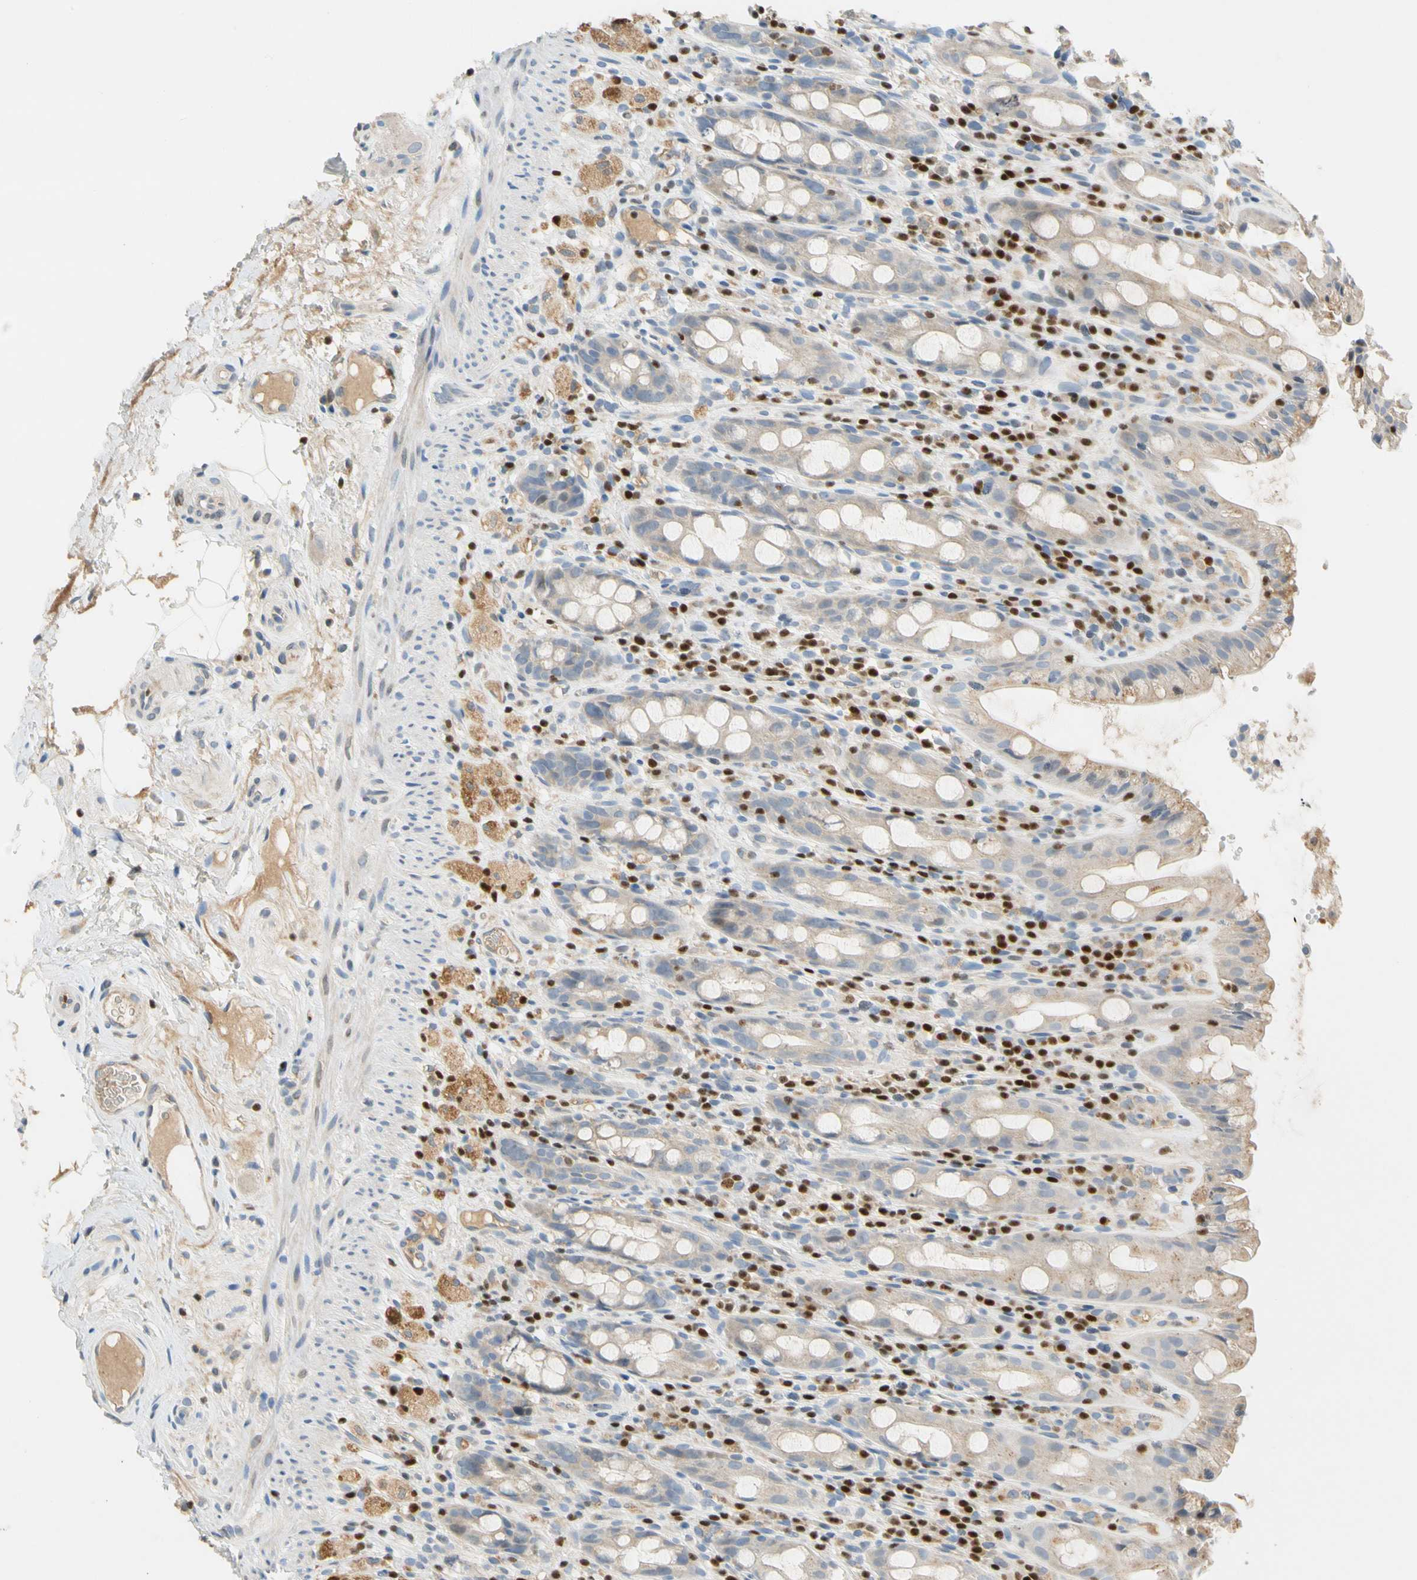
{"staining": {"intensity": "weak", "quantity": "25%-75%", "location": "cytoplasmic/membranous"}, "tissue": "rectum", "cell_type": "Glandular cells", "image_type": "normal", "snomed": [{"axis": "morphology", "description": "Normal tissue, NOS"}, {"axis": "topography", "description": "Rectum"}], "caption": "High-magnification brightfield microscopy of normal rectum stained with DAB (brown) and counterstained with hematoxylin (blue). glandular cells exhibit weak cytoplasmic/membranous positivity is identified in approximately25%-75% of cells.", "gene": "SP140", "patient": {"sex": "male", "age": 44}}